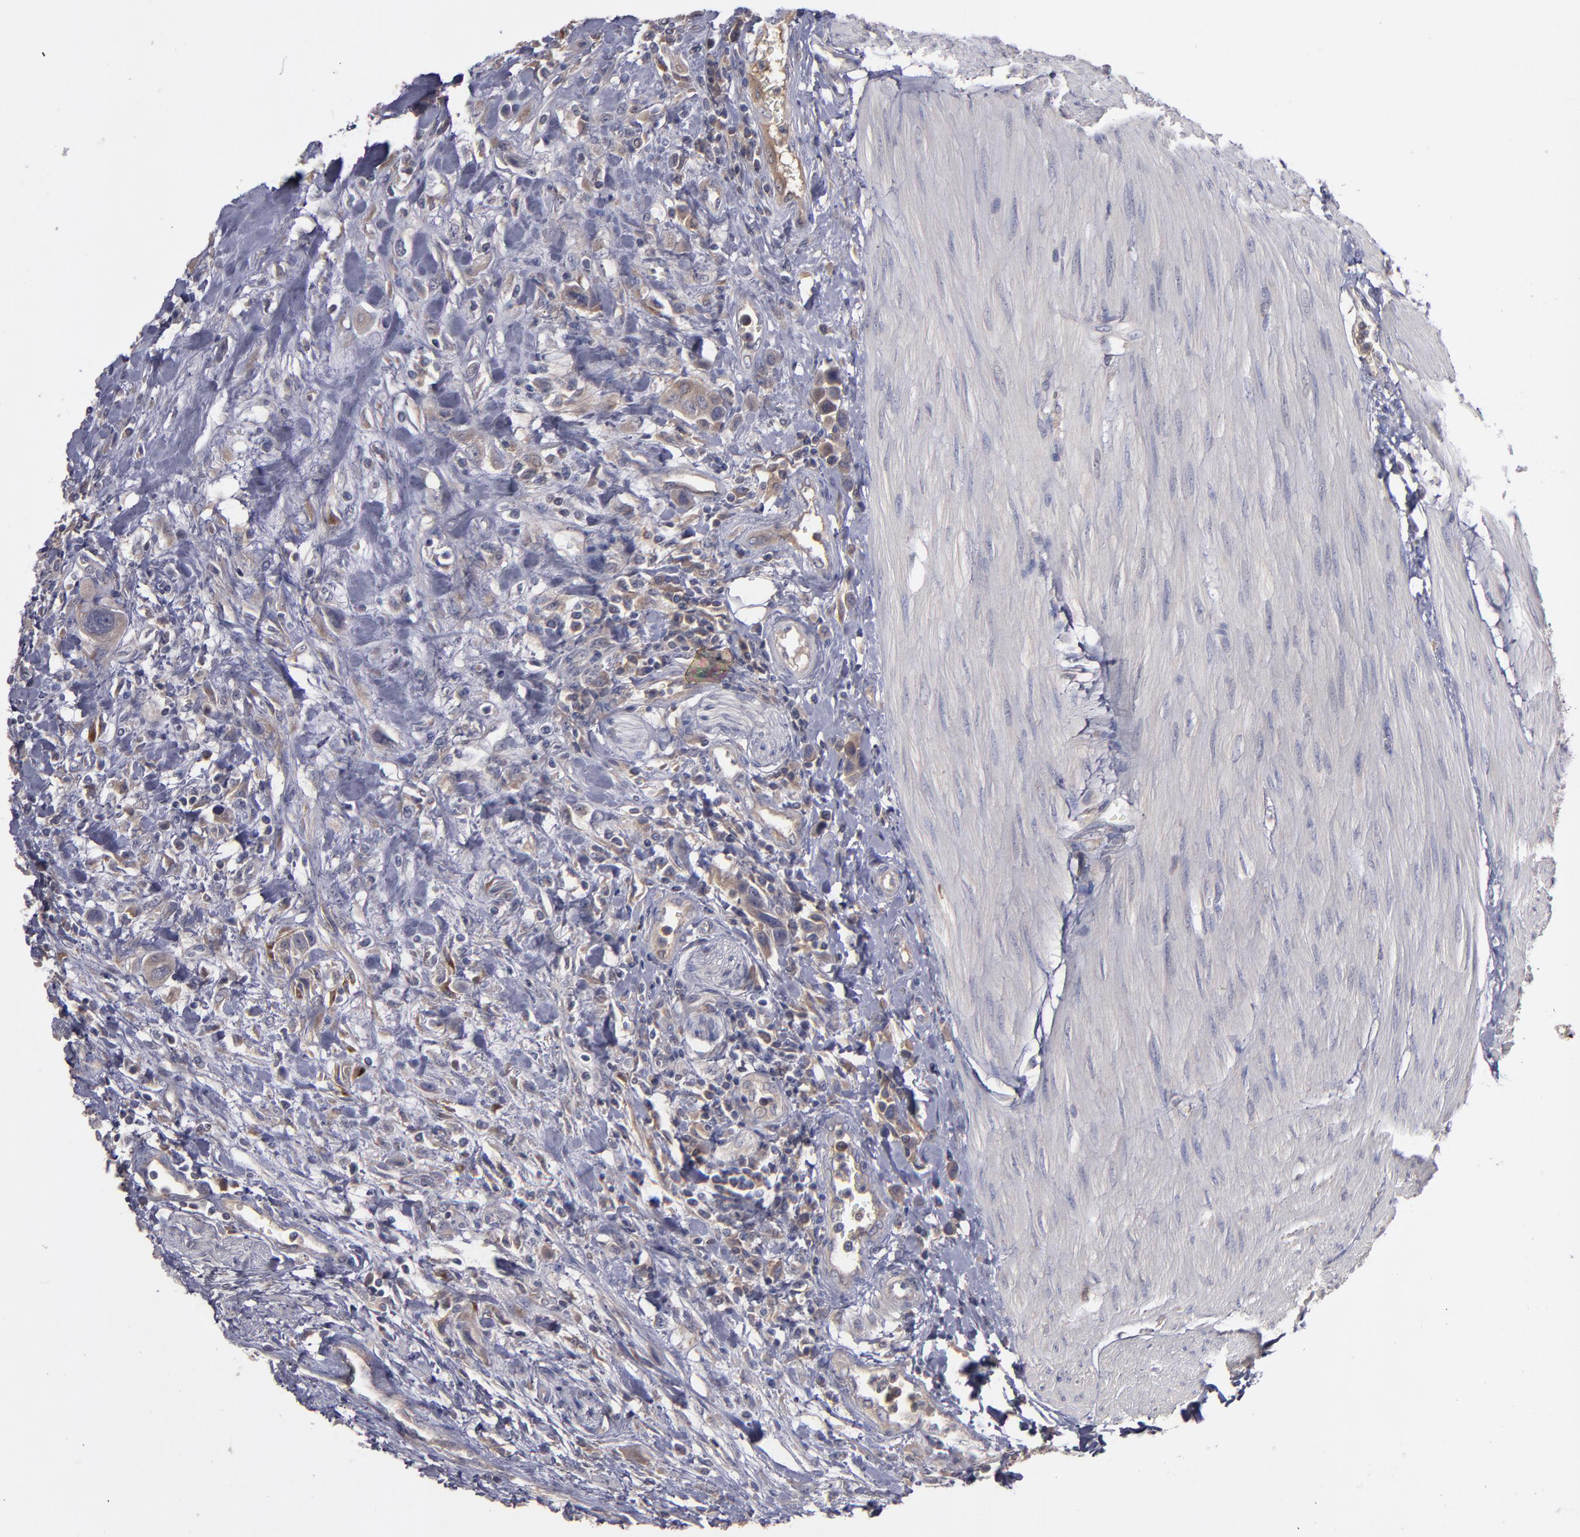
{"staining": {"intensity": "moderate", "quantity": ">75%", "location": "cytoplasmic/membranous"}, "tissue": "urothelial cancer", "cell_type": "Tumor cells", "image_type": "cancer", "snomed": [{"axis": "morphology", "description": "Urothelial carcinoma, High grade"}, {"axis": "topography", "description": "Urinary bladder"}], "caption": "A high-resolution photomicrograph shows immunohistochemistry (IHC) staining of urothelial carcinoma (high-grade), which exhibits moderate cytoplasmic/membranous positivity in about >75% of tumor cells.", "gene": "MMP11", "patient": {"sex": "male", "age": 50}}